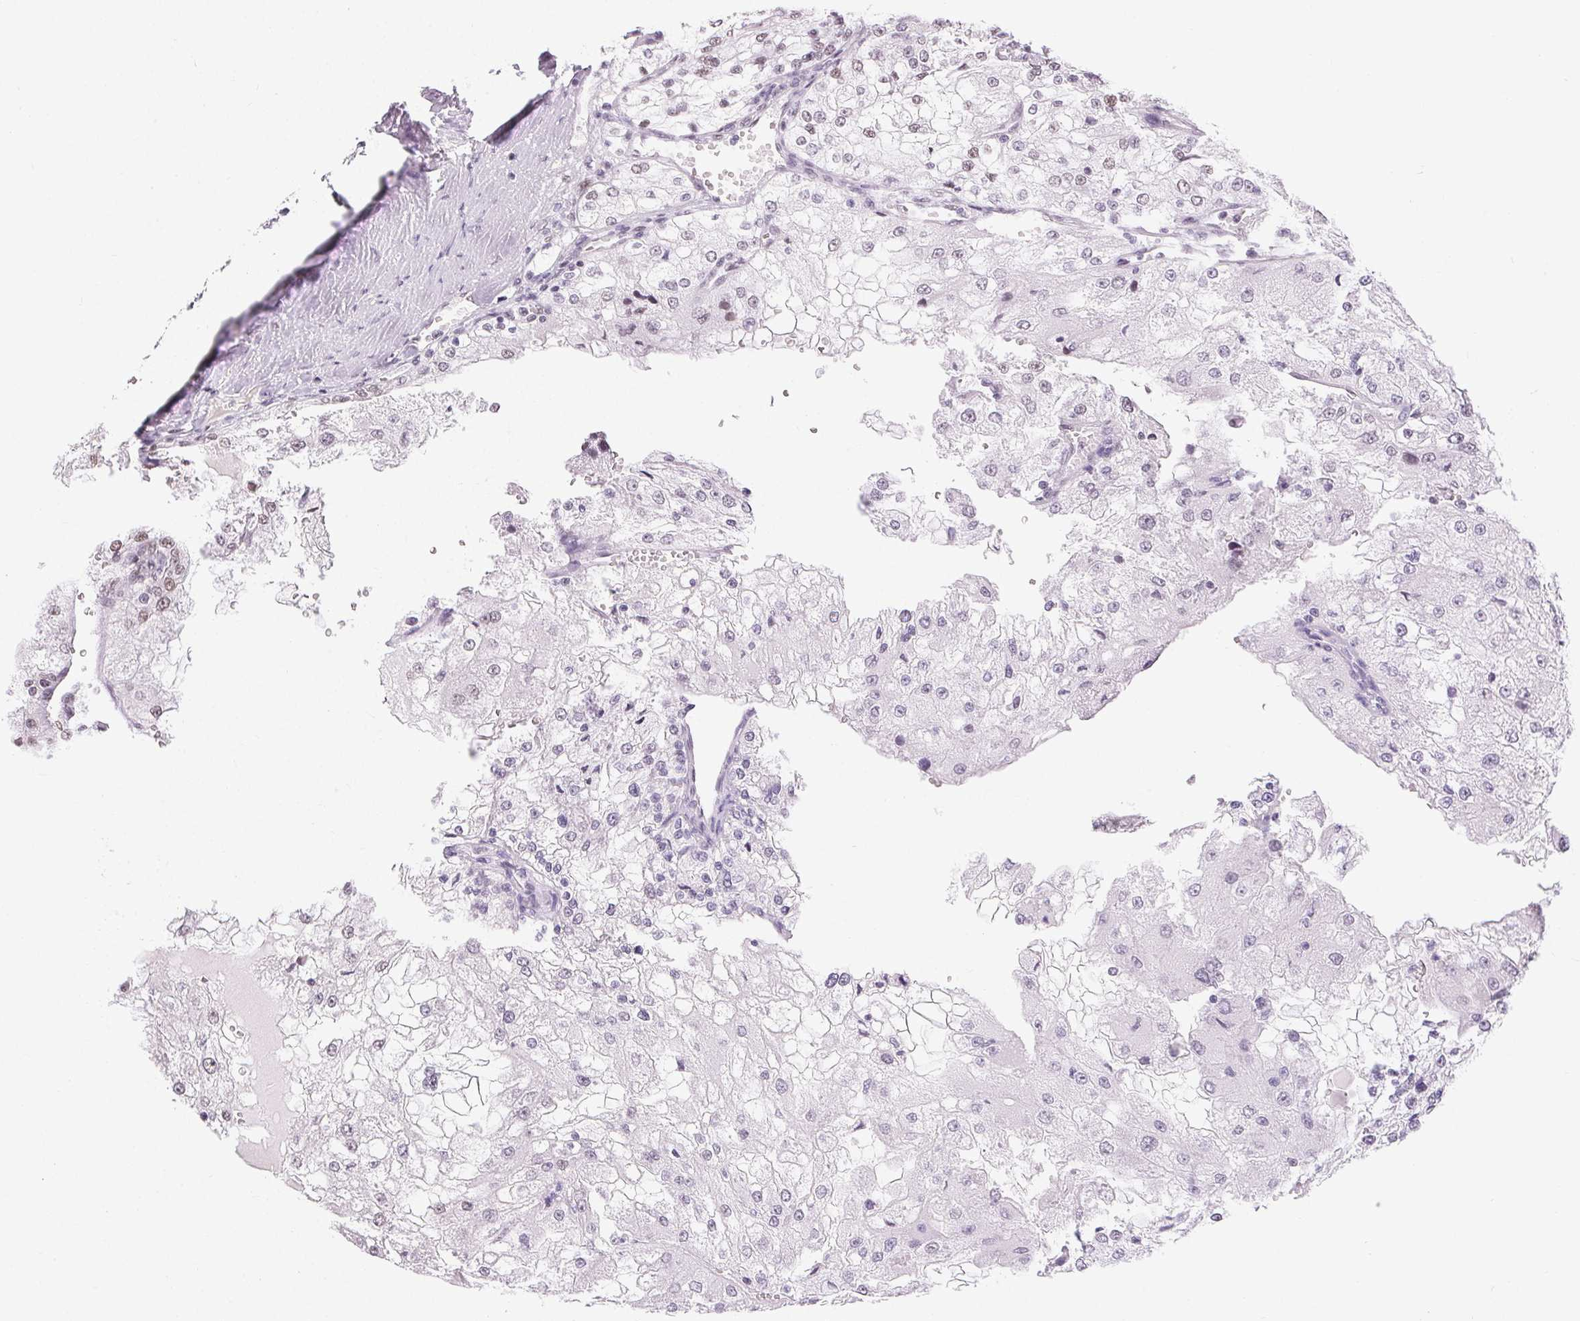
{"staining": {"intensity": "negative", "quantity": "none", "location": "none"}, "tissue": "renal cancer", "cell_type": "Tumor cells", "image_type": "cancer", "snomed": [{"axis": "morphology", "description": "Adenocarcinoma, NOS"}, {"axis": "topography", "description": "Kidney"}], "caption": "This is a photomicrograph of immunohistochemistry (IHC) staining of renal cancer (adenocarcinoma), which shows no positivity in tumor cells. (Stains: DAB (3,3'-diaminobenzidine) immunohistochemistry with hematoxylin counter stain, Microscopy: brightfield microscopy at high magnification).", "gene": "ZNF80", "patient": {"sex": "female", "age": 74}}